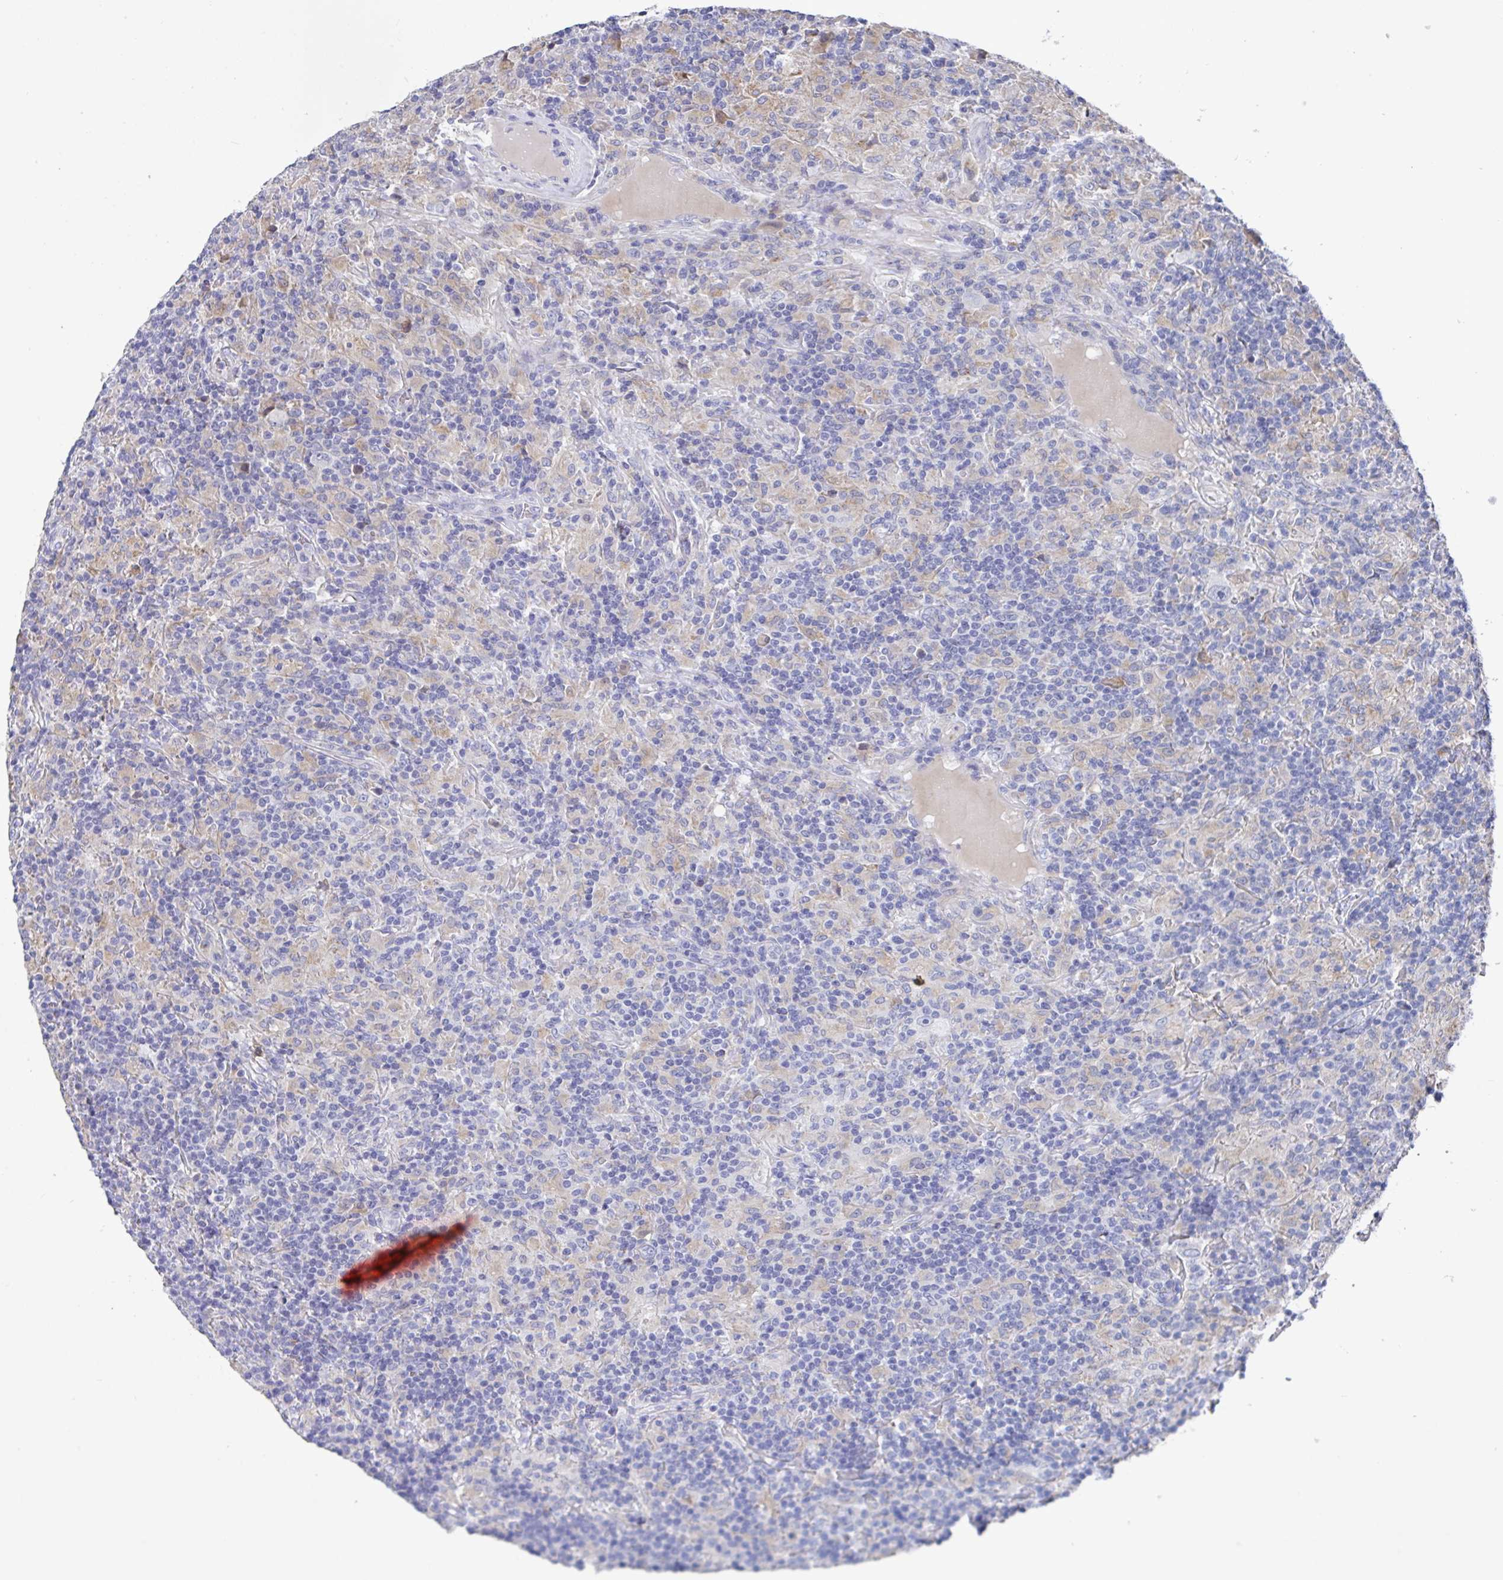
{"staining": {"intensity": "negative", "quantity": "none", "location": "none"}, "tissue": "lymphoma", "cell_type": "Tumor cells", "image_type": "cancer", "snomed": [{"axis": "morphology", "description": "Hodgkin's disease, NOS"}, {"axis": "topography", "description": "Lymph node"}], "caption": "The photomicrograph displays no staining of tumor cells in lymphoma.", "gene": "TAS2R39", "patient": {"sex": "male", "age": 70}}